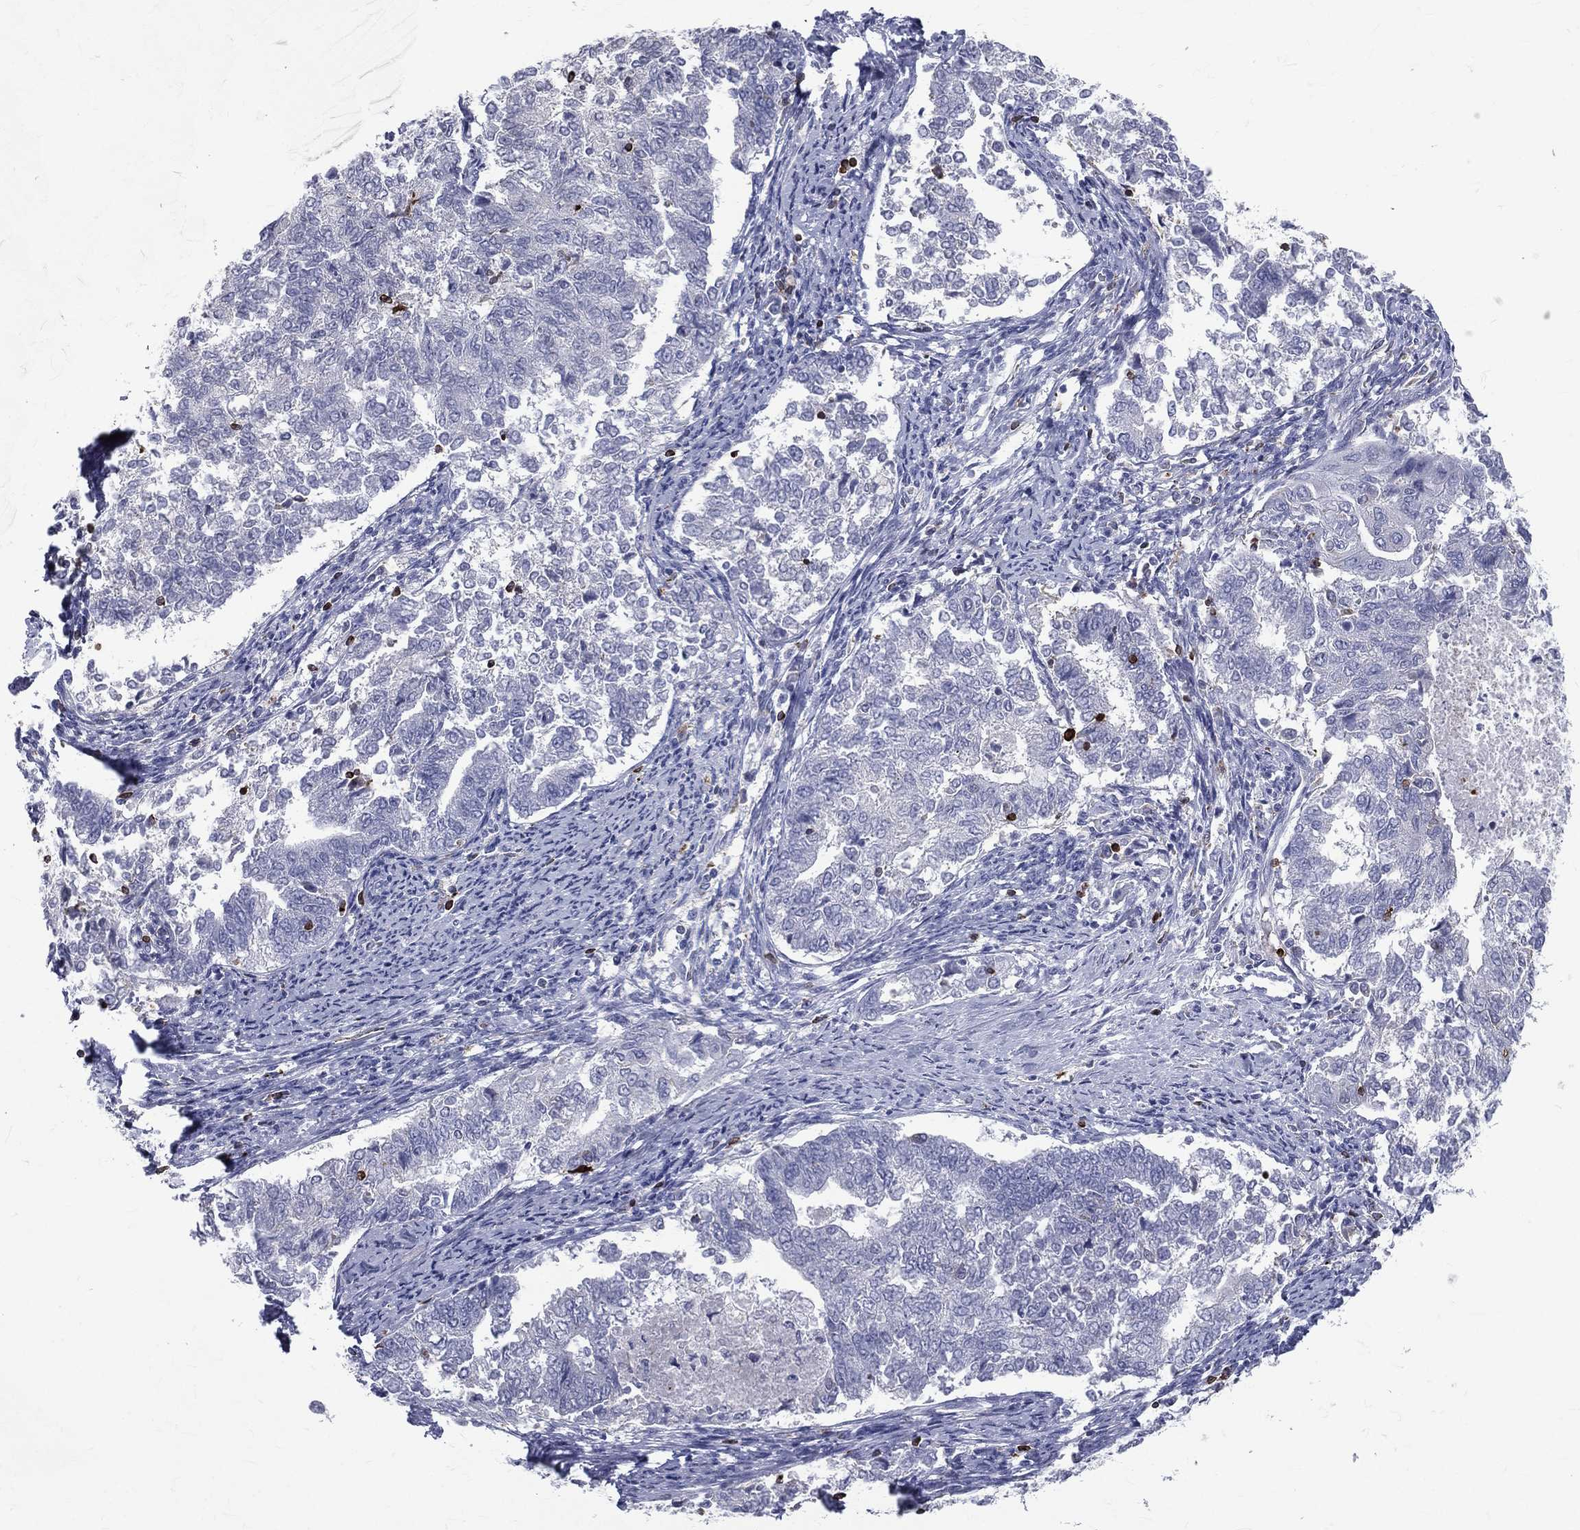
{"staining": {"intensity": "negative", "quantity": "none", "location": "none"}, "tissue": "endometrial cancer", "cell_type": "Tumor cells", "image_type": "cancer", "snomed": [{"axis": "morphology", "description": "Adenocarcinoma, NOS"}, {"axis": "topography", "description": "Endometrium"}], "caption": "Immunohistochemistry (IHC) image of neoplastic tissue: endometrial cancer stained with DAB (3,3'-diaminobenzidine) reveals no significant protein staining in tumor cells.", "gene": "CTSW", "patient": {"sex": "female", "age": 65}}